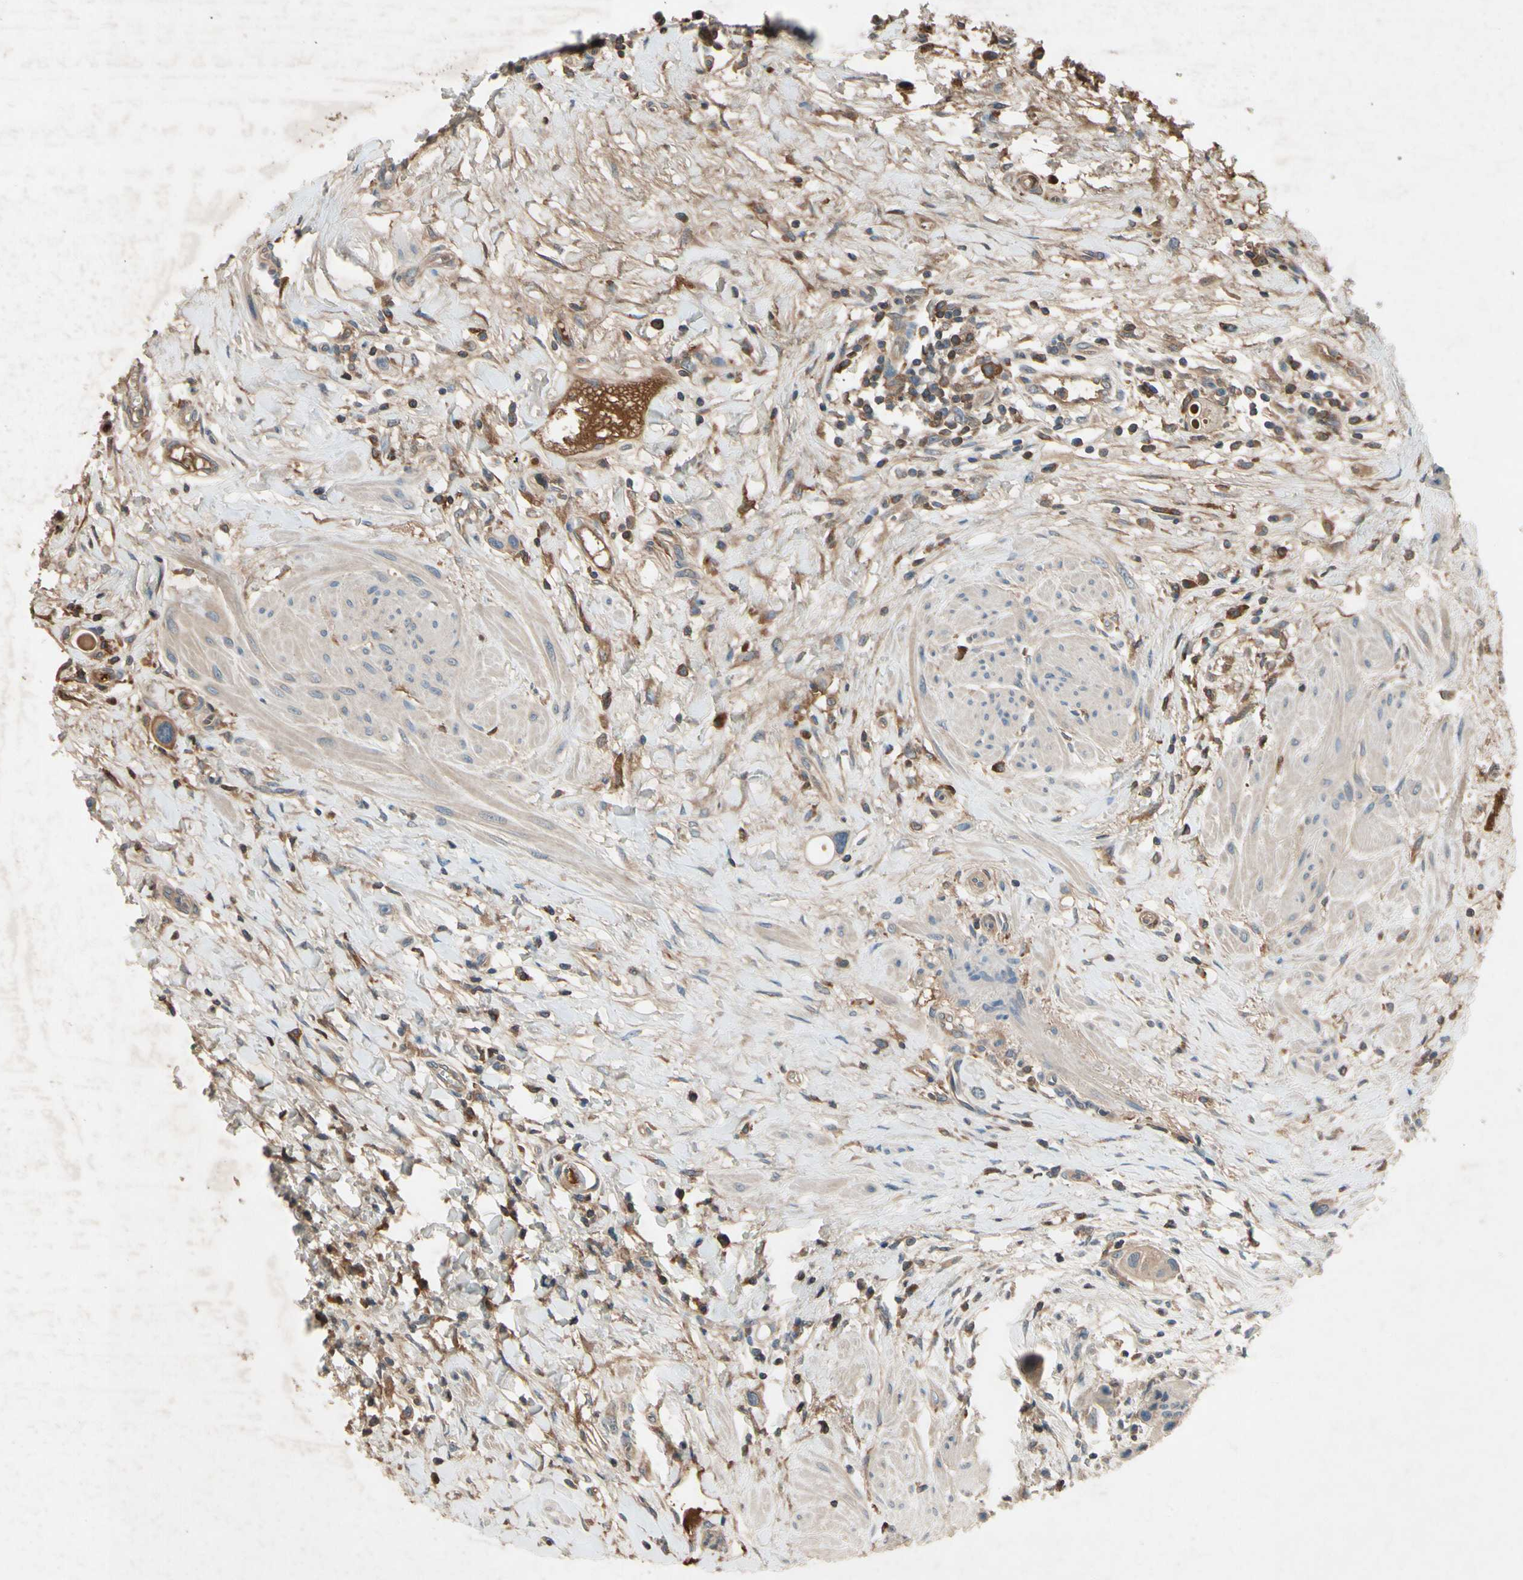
{"staining": {"intensity": "weak", "quantity": ">75%", "location": "cytoplasmic/membranous"}, "tissue": "urothelial cancer", "cell_type": "Tumor cells", "image_type": "cancer", "snomed": [{"axis": "morphology", "description": "Urothelial carcinoma, High grade"}, {"axis": "topography", "description": "Urinary bladder"}], "caption": "Tumor cells reveal low levels of weak cytoplasmic/membranous staining in about >75% of cells in urothelial cancer. (IHC, brightfield microscopy, high magnification).", "gene": "IL1RL1", "patient": {"sex": "female", "age": 56}}